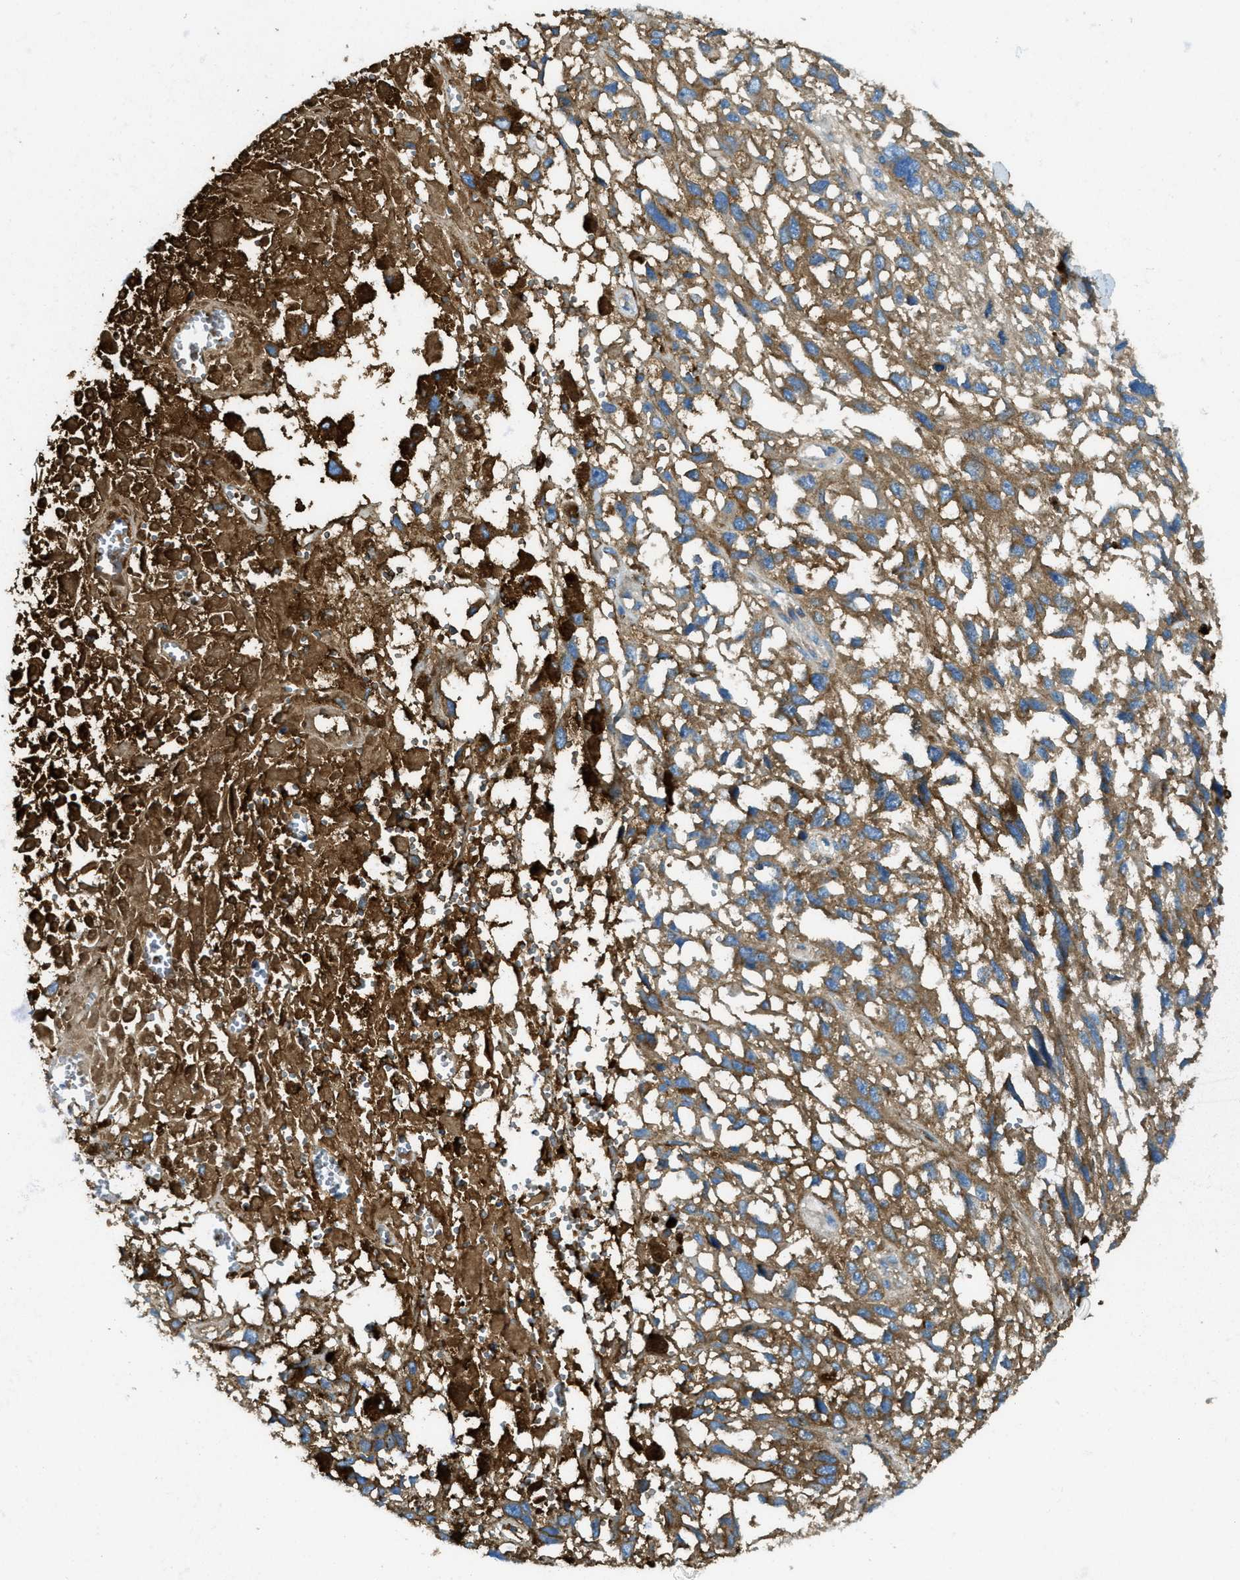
{"staining": {"intensity": "moderate", "quantity": ">75%", "location": "cytoplasmic/membranous"}, "tissue": "melanoma", "cell_type": "Tumor cells", "image_type": "cancer", "snomed": [{"axis": "morphology", "description": "Malignant melanoma, Metastatic site"}, {"axis": "topography", "description": "Lymph node"}], "caption": "Melanoma stained with a brown dye displays moderate cytoplasmic/membranous positive expression in about >75% of tumor cells.", "gene": "TRIM59", "patient": {"sex": "male", "age": 59}}